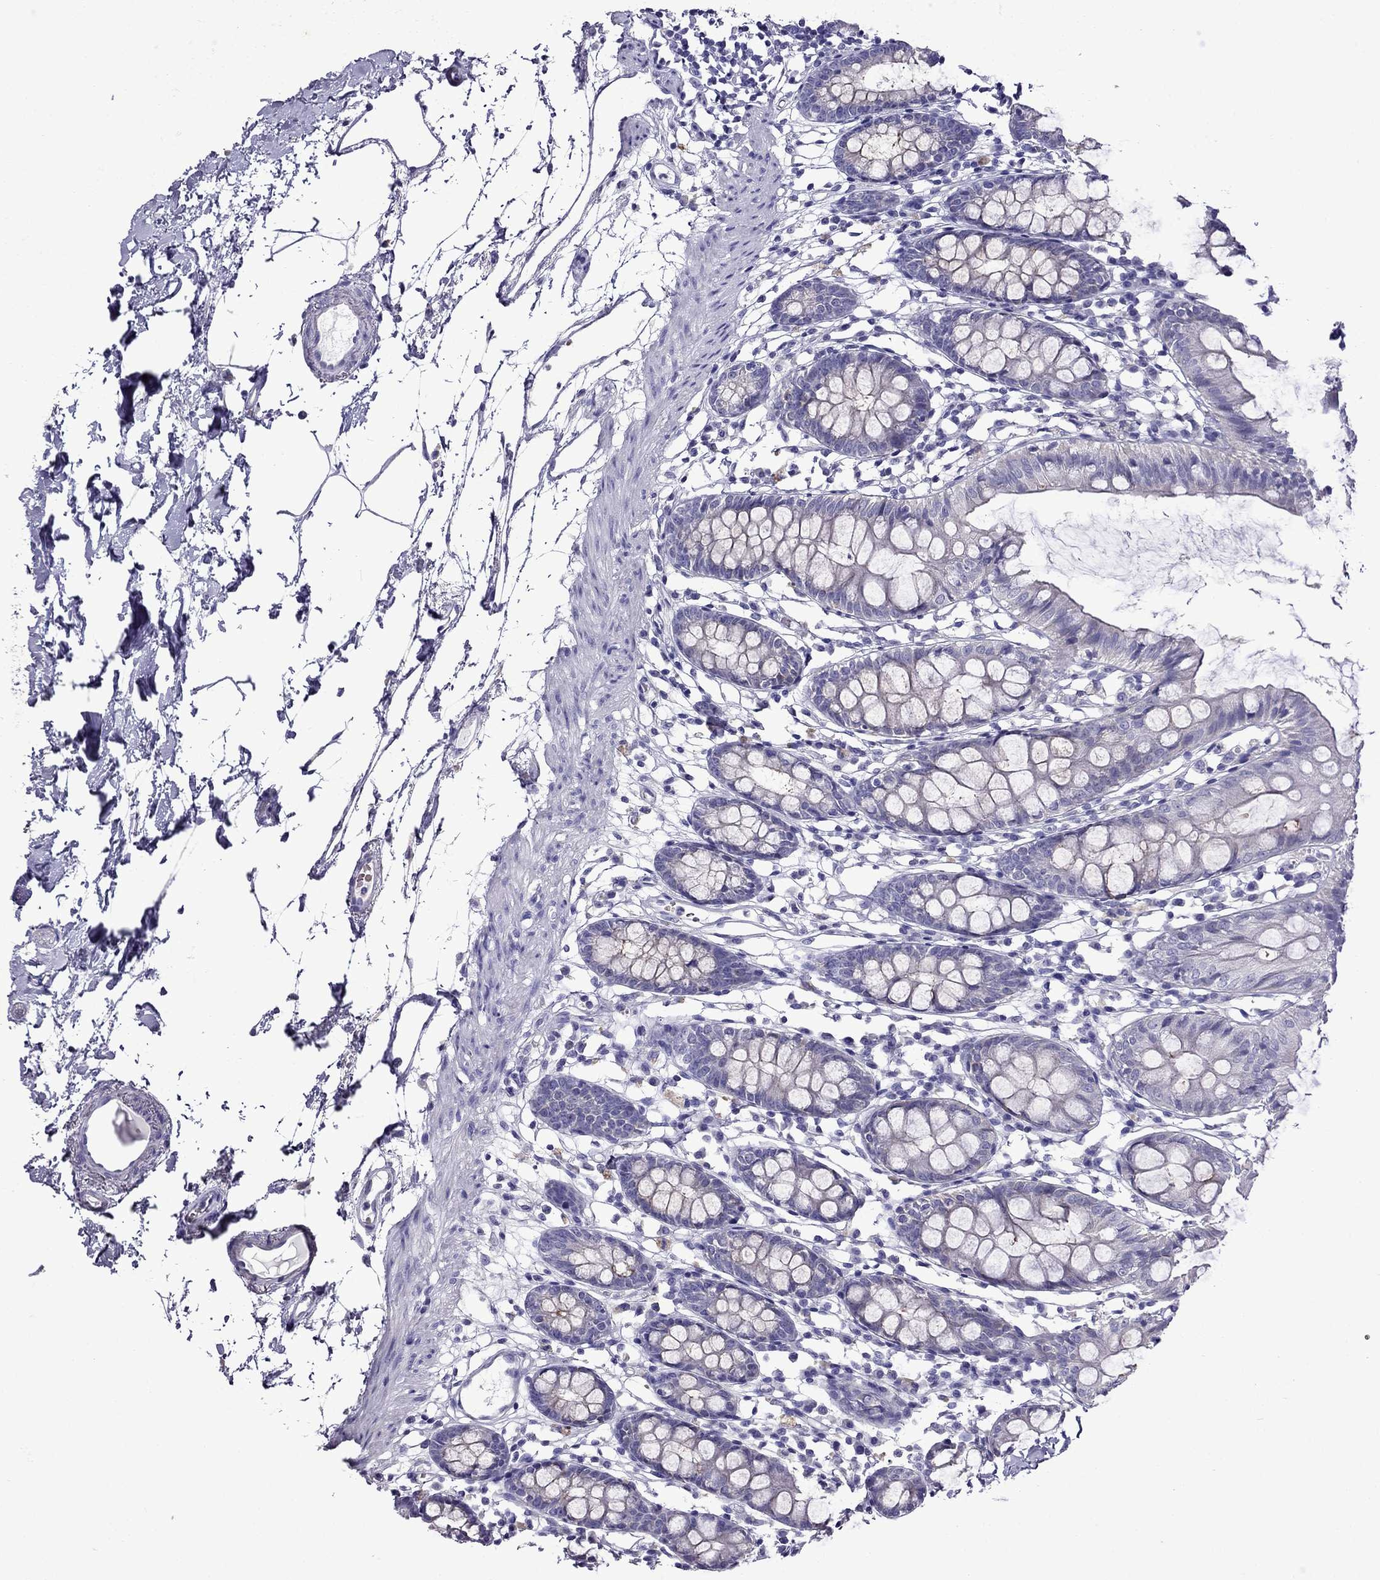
{"staining": {"intensity": "negative", "quantity": "none", "location": "none"}, "tissue": "colon", "cell_type": "Endothelial cells", "image_type": "normal", "snomed": [{"axis": "morphology", "description": "Normal tissue, NOS"}, {"axis": "topography", "description": "Colon"}], "caption": "The immunohistochemistry photomicrograph has no significant expression in endothelial cells of colon. The staining is performed using DAB brown chromogen with nuclei counter-stained in using hematoxylin.", "gene": "TDRD1", "patient": {"sex": "female", "age": 84}}